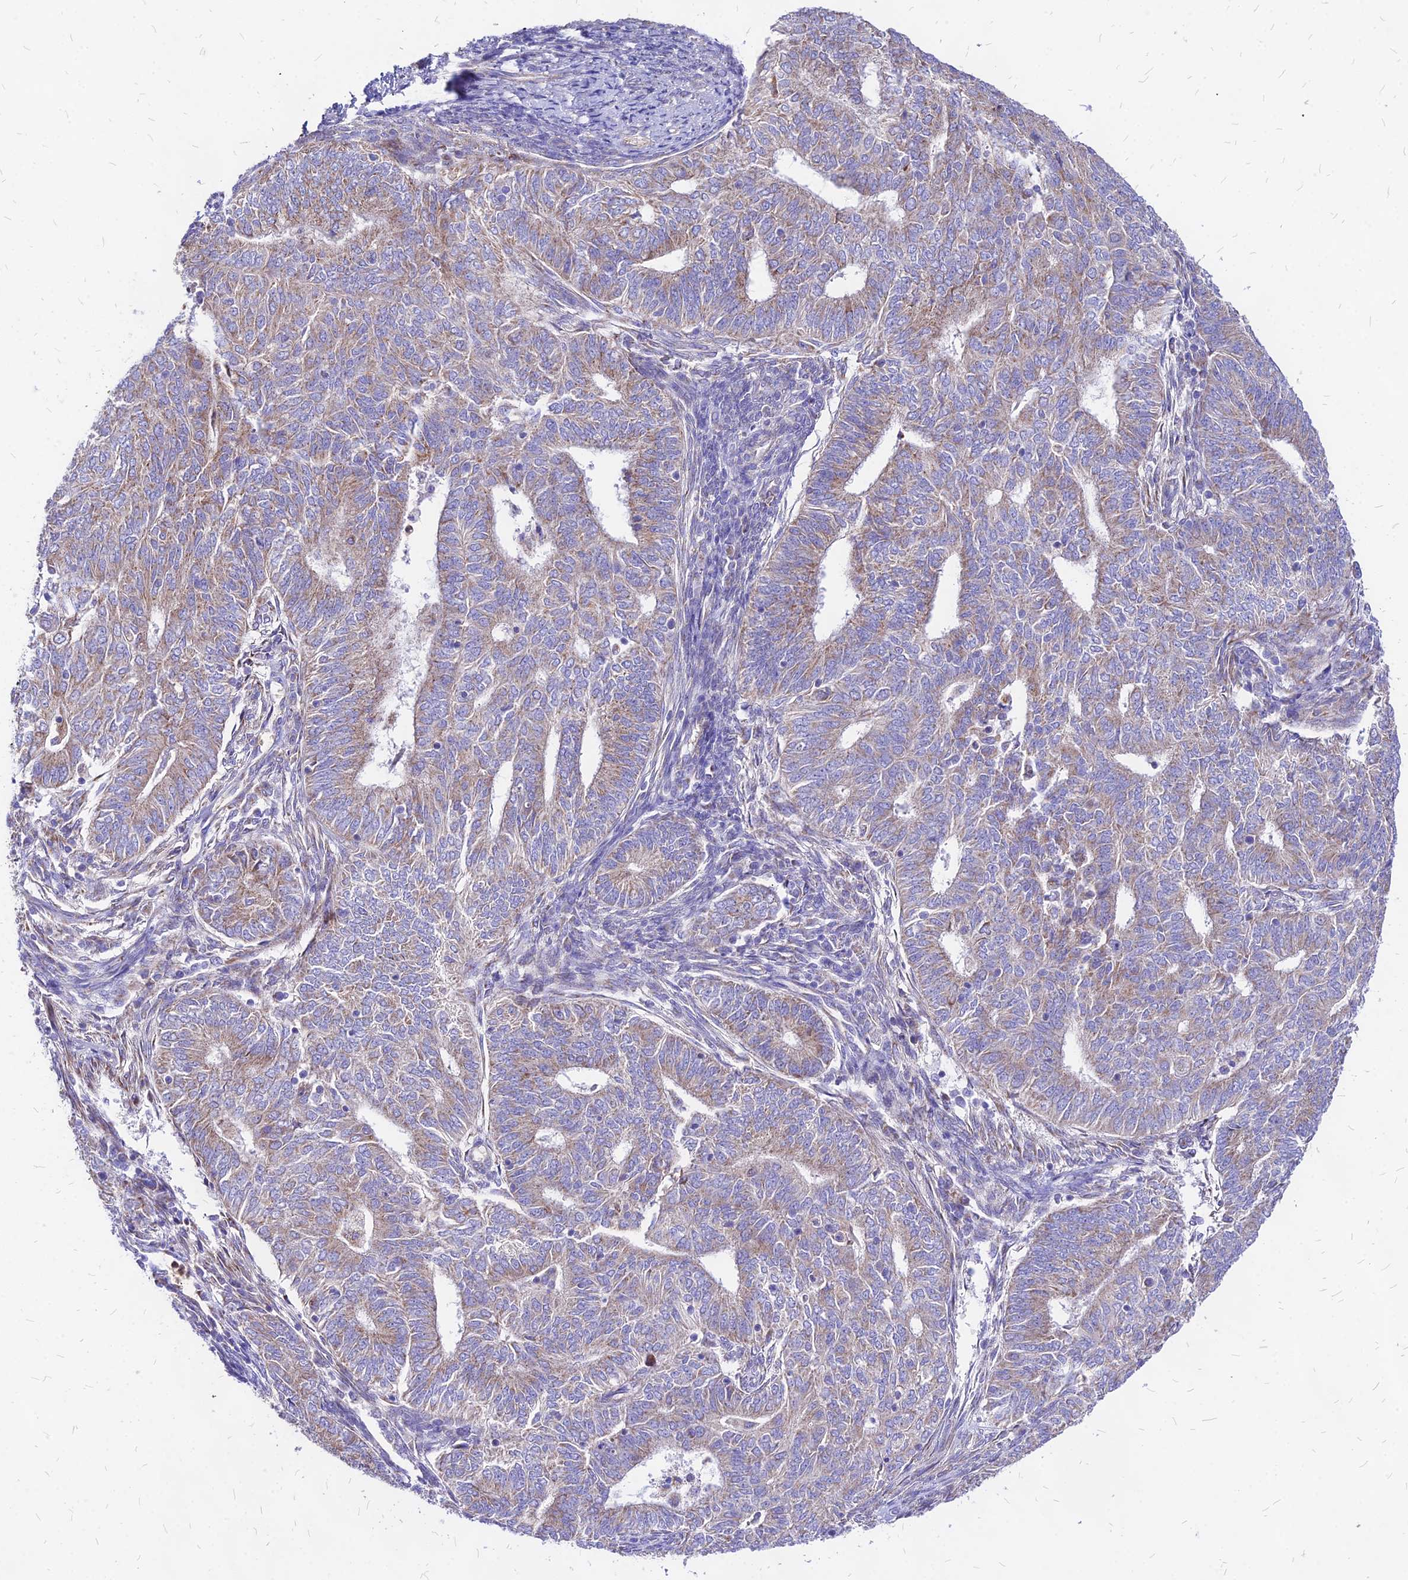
{"staining": {"intensity": "weak", "quantity": ">75%", "location": "cytoplasmic/membranous"}, "tissue": "endometrial cancer", "cell_type": "Tumor cells", "image_type": "cancer", "snomed": [{"axis": "morphology", "description": "Adenocarcinoma, NOS"}, {"axis": "topography", "description": "Endometrium"}], "caption": "The image shows immunohistochemical staining of endometrial adenocarcinoma. There is weak cytoplasmic/membranous staining is appreciated in approximately >75% of tumor cells.", "gene": "MRPL3", "patient": {"sex": "female", "age": 62}}